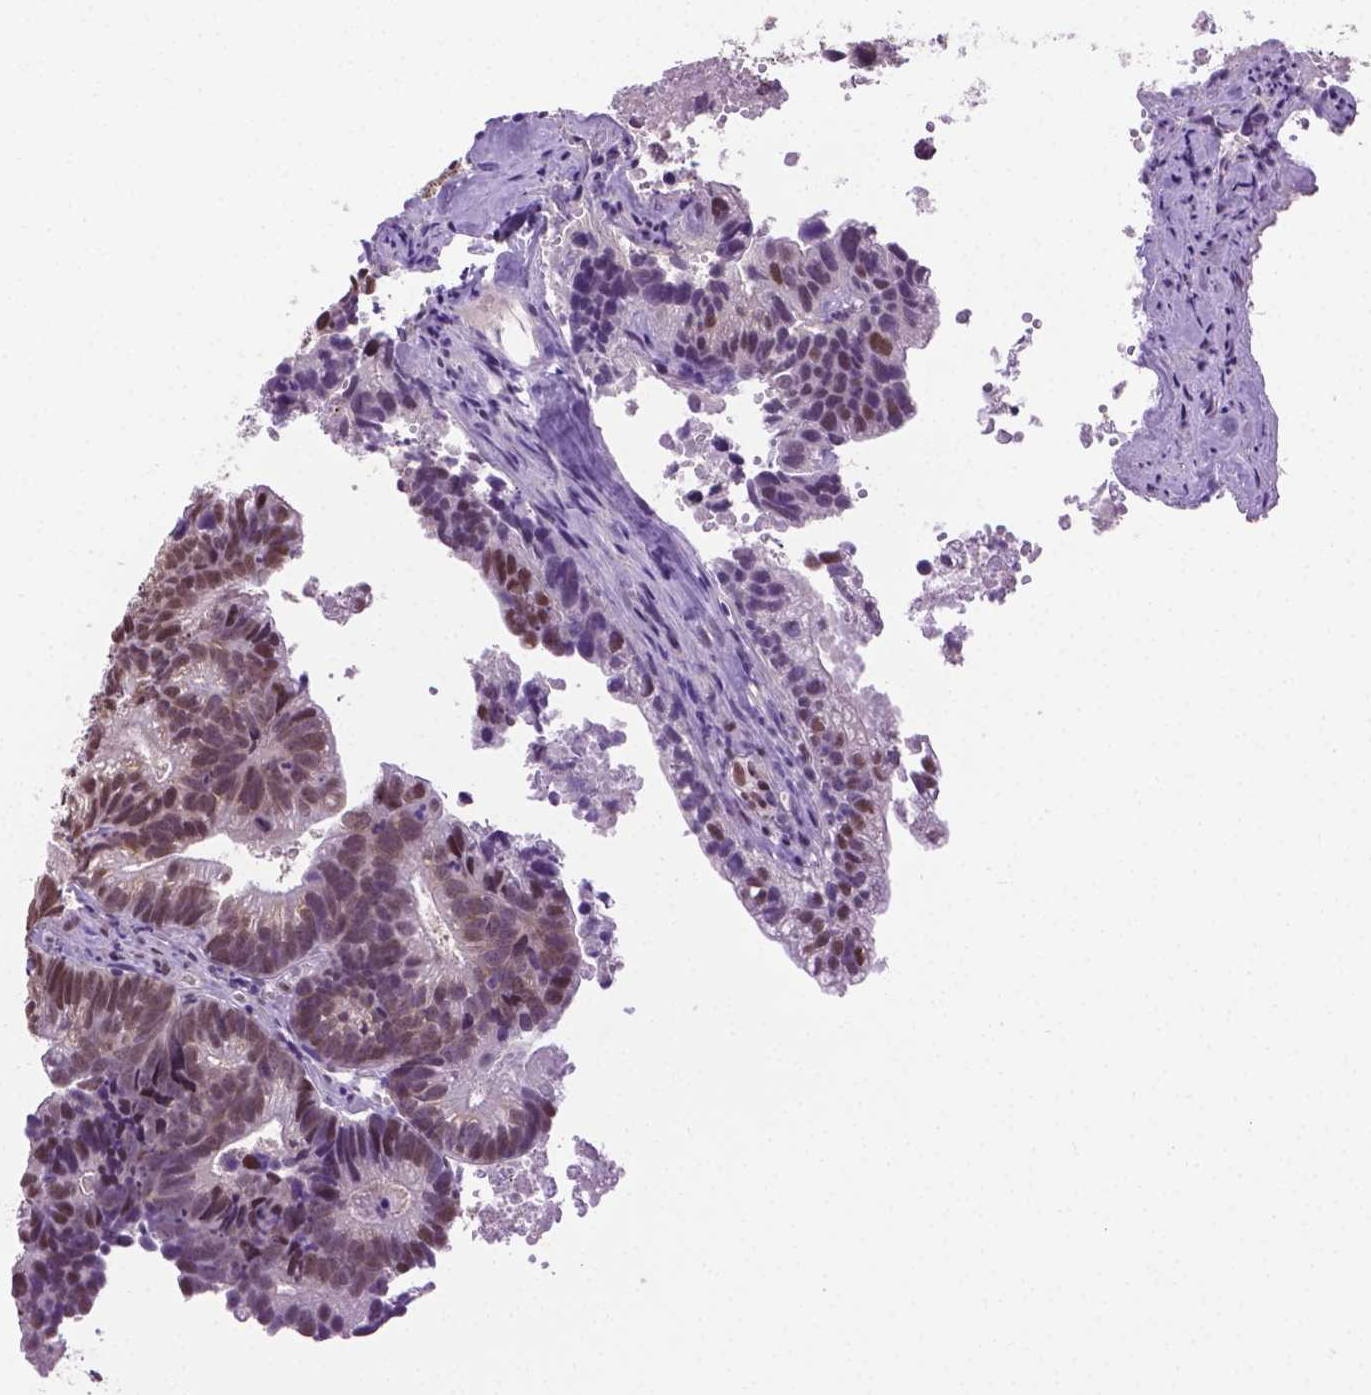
{"staining": {"intensity": "moderate", "quantity": ">75%", "location": "nuclear"}, "tissue": "head and neck cancer", "cell_type": "Tumor cells", "image_type": "cancer", "snomed": [{"axis": "morphology", "description": "Adenocarcinoma, NOS"}, {"axis": "topography", "description": "Head-Neck"}], "caption": "Human head and neck adenocarcinoma stained for a protein (brown) demonstrates moderate nuclear positive staining in approximately >75% of tumor cells.", "gene": "ABI2", "patient": {"sex": "male", "age": 62}}